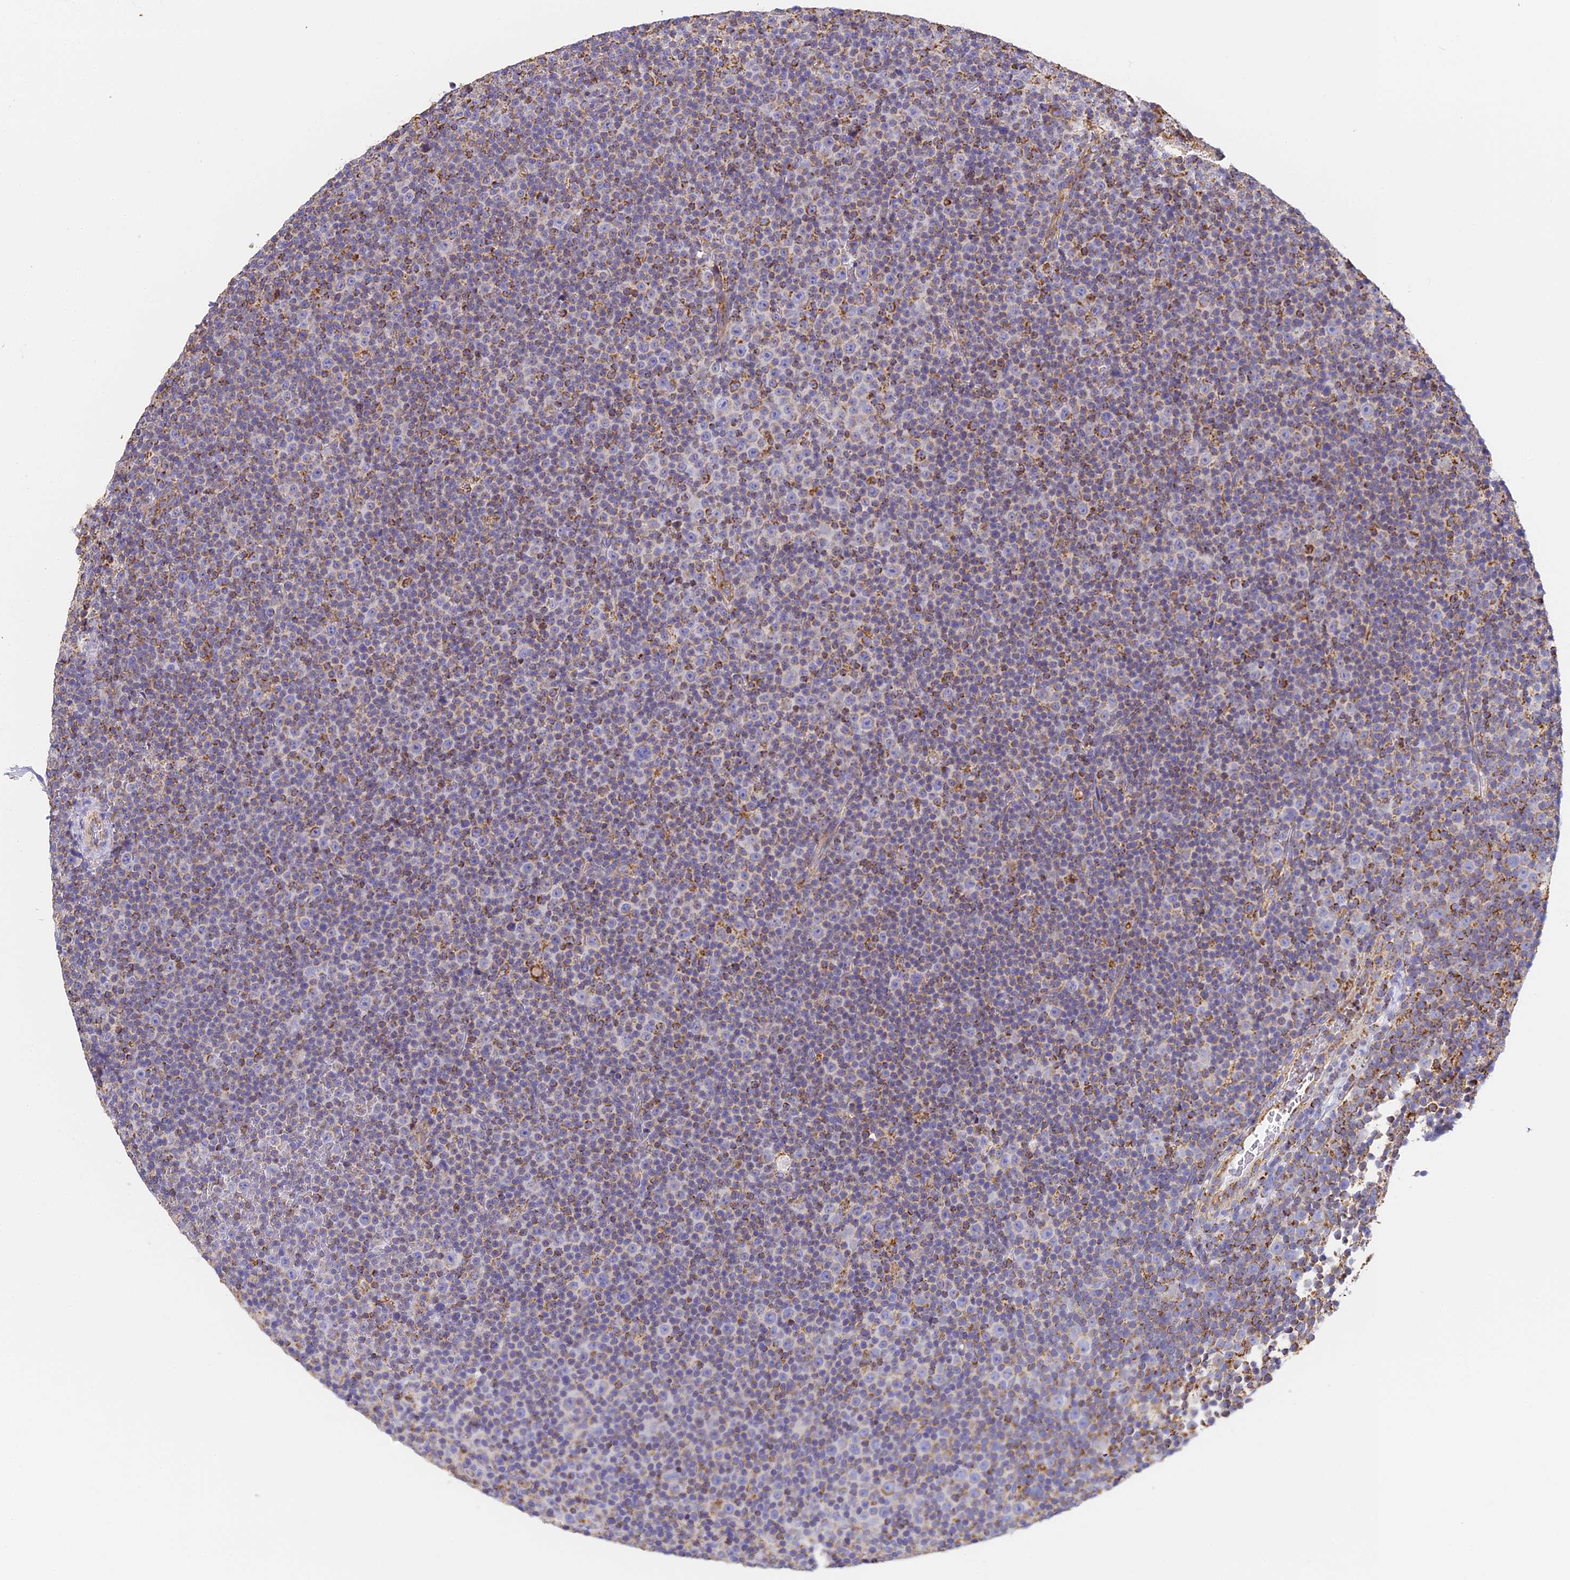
{"staining": {"intensity": "moderate", "quantity": "<25%", "location": "cytoplasmic/membranous"}, "tissue": "lymphoma", "cell_type": "Tumor cells", "image_type": "cancer", "snomed": [{"axis": "morphology", "description": "Malignant lymphoma, non-Hodgkin's type, Low grade"}, {"axis": "topography", "description": "Lymph node"}], "caption": "Moderate cytoplasmic/membranous expression is present in about <25% of tumor cells in lymphoma.", "gene": "COX6C", "patient": {"sex": "female", "age": 67}}